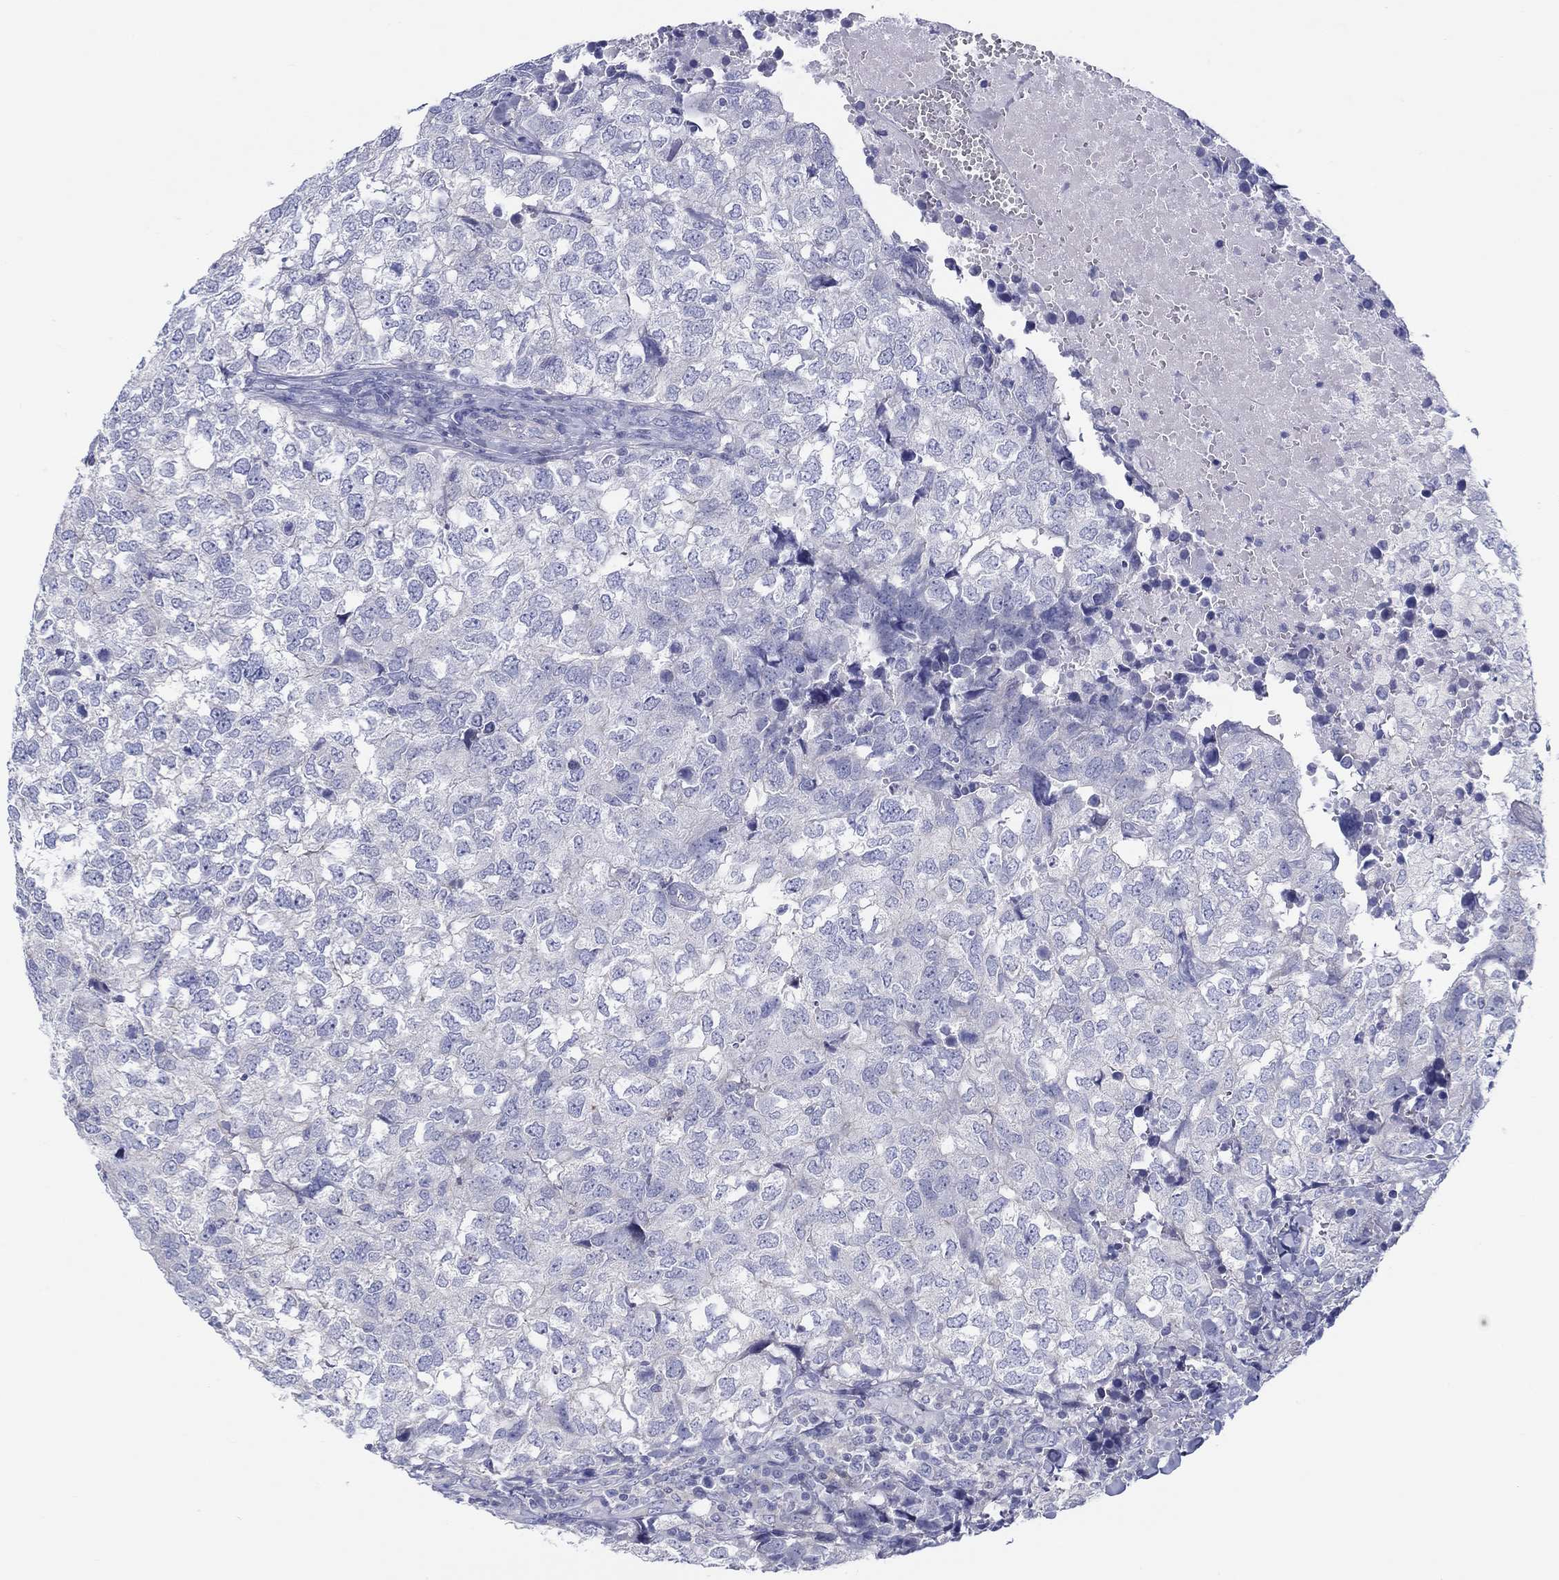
{"staining": {"intensity": "negative", "quantity": "none", "location": "none"}, "tissue": "breast cancer", "cell_type": "Tumor cells", "image_type": "cancer", "snomed": [{"axis": "morphology", "description": "Duct carcinoma"}, {"axis": "topography", "description": "Breast"}], "caption": "Protein analysis of infiltrating ductal carcinoma (breast) reveals no significant positivity in tumor cells.", "gene": "HAPLN4", "patient": {"sex": "female", "age": 30}}